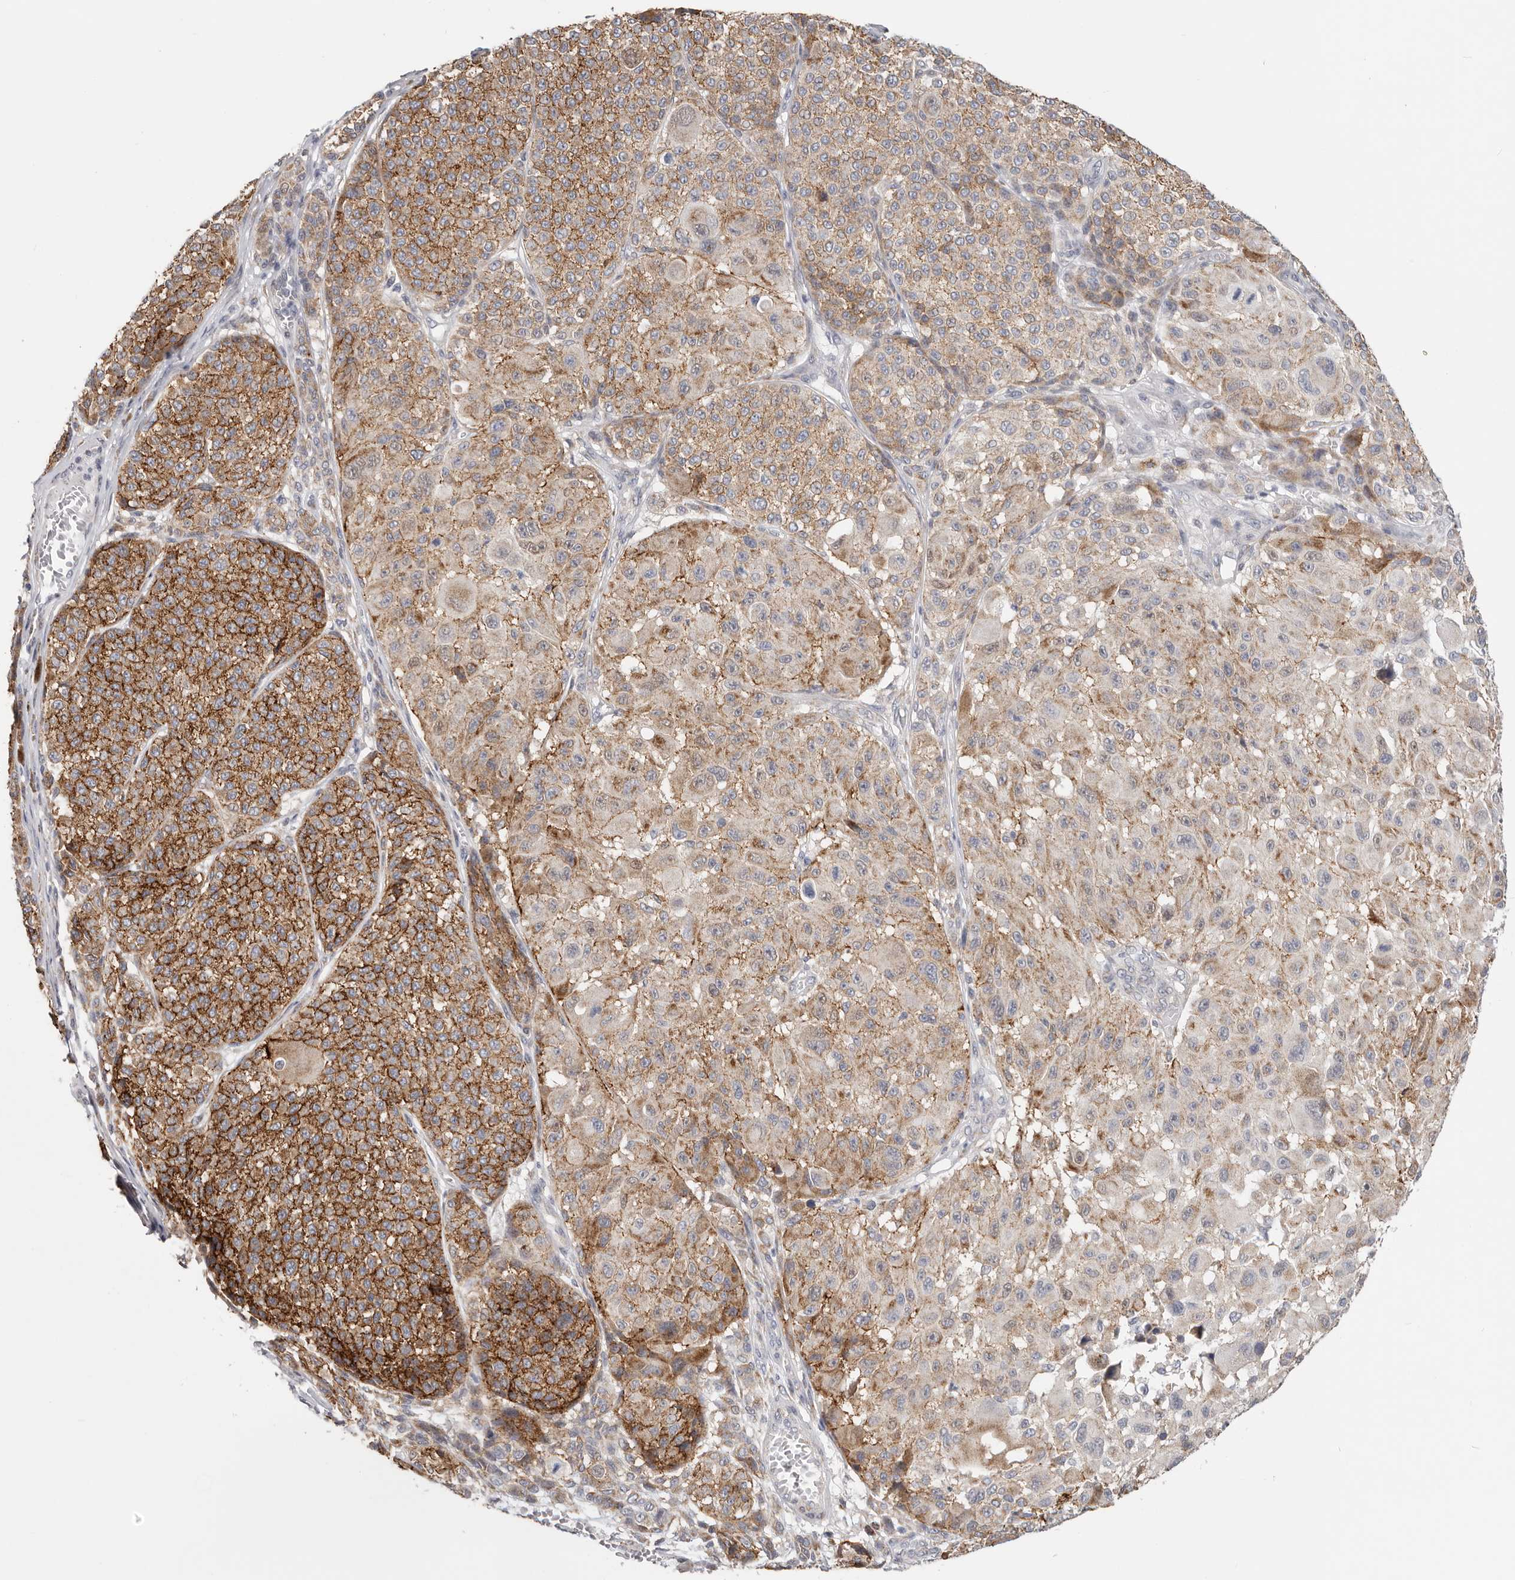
{"staining": {"intensity": "strong", "quantity": "25%-75%", "location": "cytoplasmic/membranous"}, "tissue": "melanoma", "cell_type": "Tumor cells", "image_type": "cancer", "snomed": [{"axis": "morphology", "description": "Malignant melanoma, NOS"}, {"axis": "topography", "description": "Skin"}], "caption": "Human melanoma stained with a brown dye displays strong cytoplasmic/membranous positive positivity in about 25%-75% of tumor cells.", "gene": "IL32", "patient": {"sex": "male", "age": 83}}